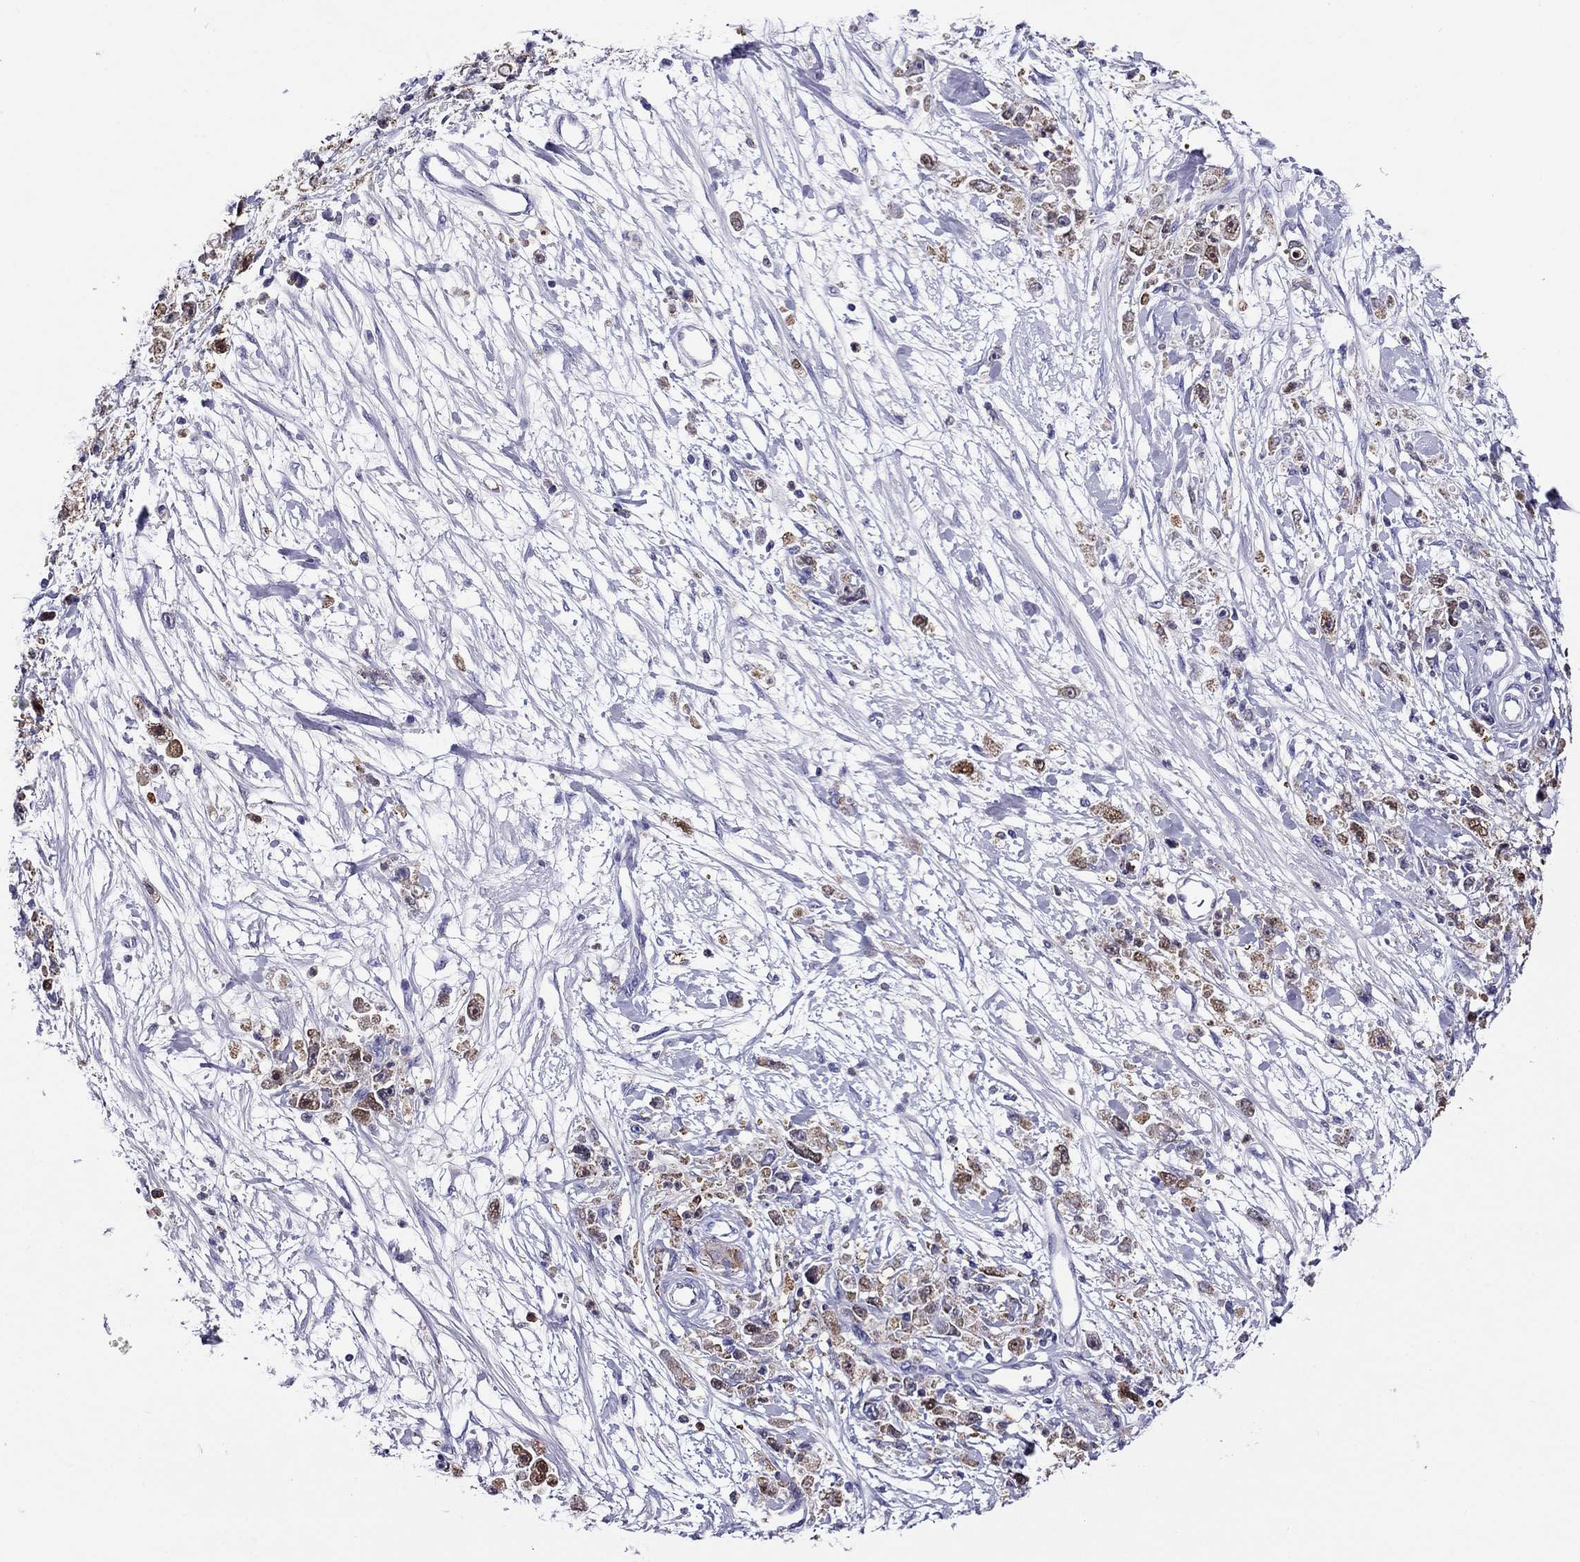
{"staining": {"intensity": "moderate", "quantity": "<25%", "location": "cytoplasmic/membranous"}, "tissue": "stomach cancer", "cell_type": "Tumor cells", "image_type": "cancer", "snomed": [{"axis": "morphology", "description": "Adenocarcinoma, NOS"}, {"axis": "topography", "description": "Stomach"}], "caption": "This is an image of IHC staining of stomach cancer (adenocarcinoma), which shows moderate expression in the cytoplasmic/membranous of tumor cells.", "gene": "SCG2", "patient": {"sex": "female", "age": 59}}